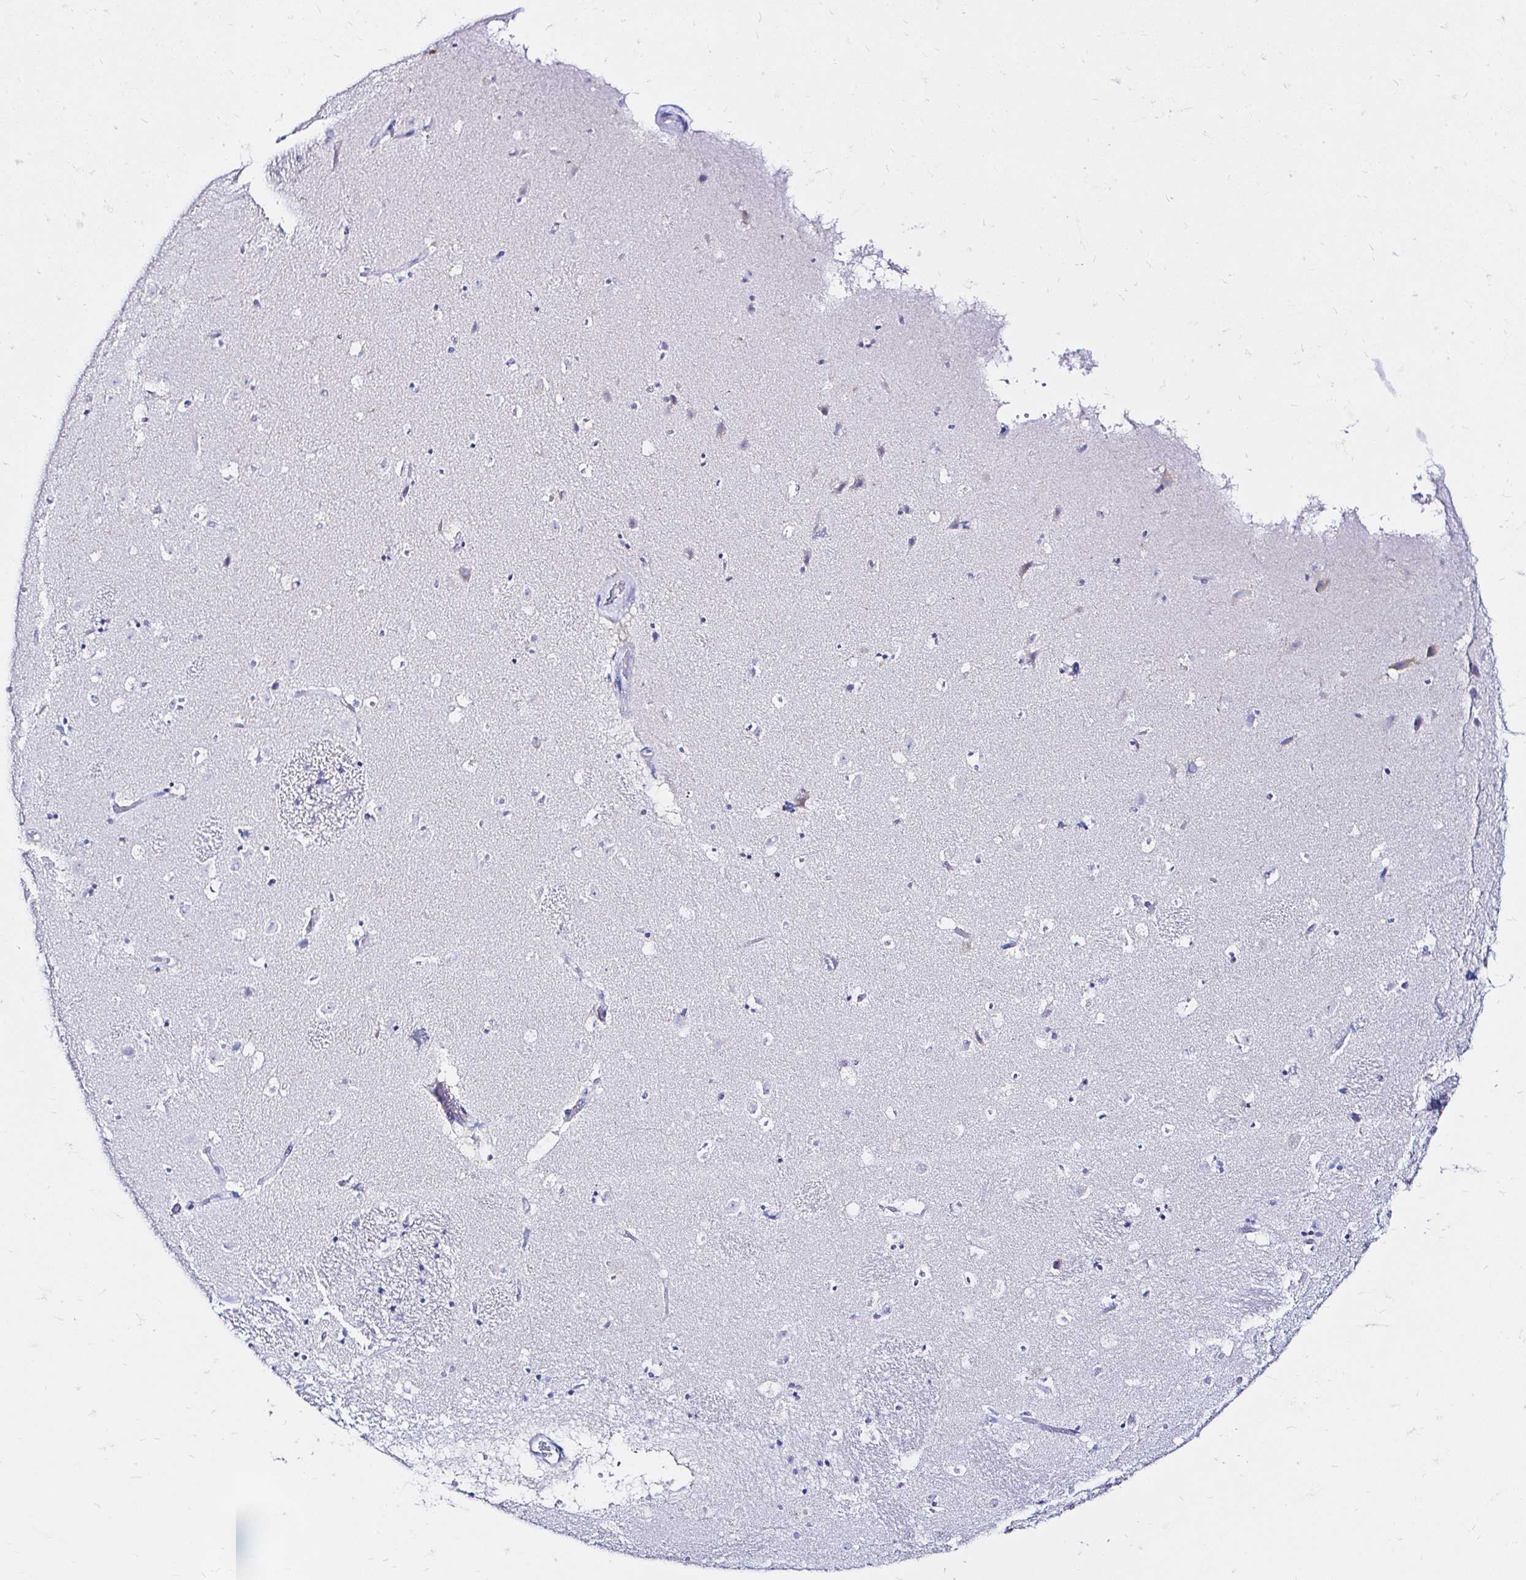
{"staining": {"intensity": "negative", "quantity": "none", "location": "none"}, "tissue": "caudate", "cell_type": "Glial cells", "image_type": "normal", "snomed": [{"axis": "morphology", "description": "Normal tissue, NOS"}, {"axis": "topography", "description": "Lateral ventricle wall"}], "caption": "DAB (3,3'-diaminobenzidine) immunohistochemical staining of unremarkable human caudate displays no significant positivity in glial cells.", "gene": "ZNF432", "patient": {"sex": "male", "age": 37}}